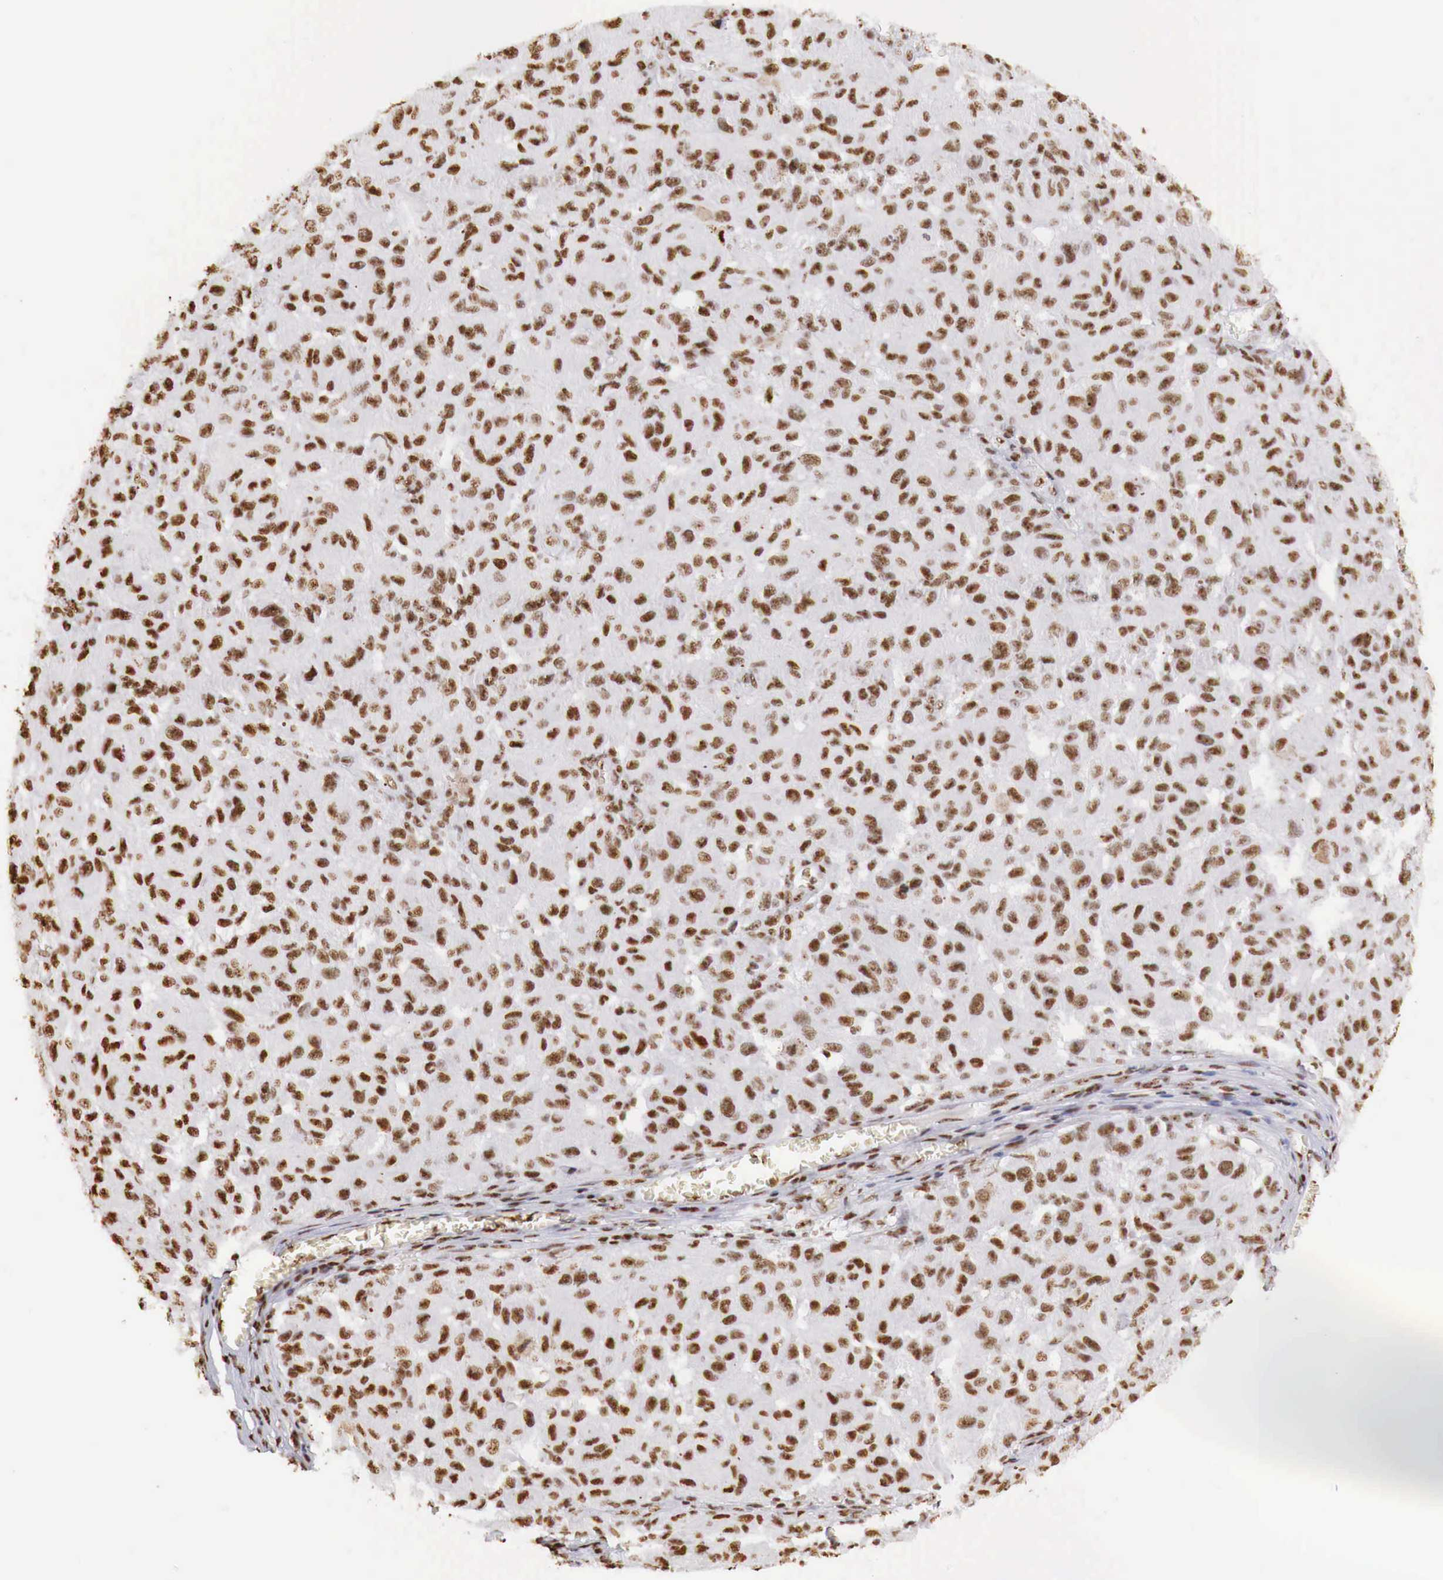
{"staining": {"intensity": "strong", "quantity": ">75%", "location": "nuclear"}, "tissue": "melanoma", "cell_type": "Tumor cells", "image_type": "cancer", "snomed": [{"axis": "morphology", "description": "Malignant melanoma, NOS"}, {"axis": "topography", "description": "Skin"}], "caption": "Protein expression analysis of melanoma exhibits strong nuclear expression in approximately >75% of tumor cells.", "gene": "DKC1", "patient": {"sex": "female", "age": 77}}